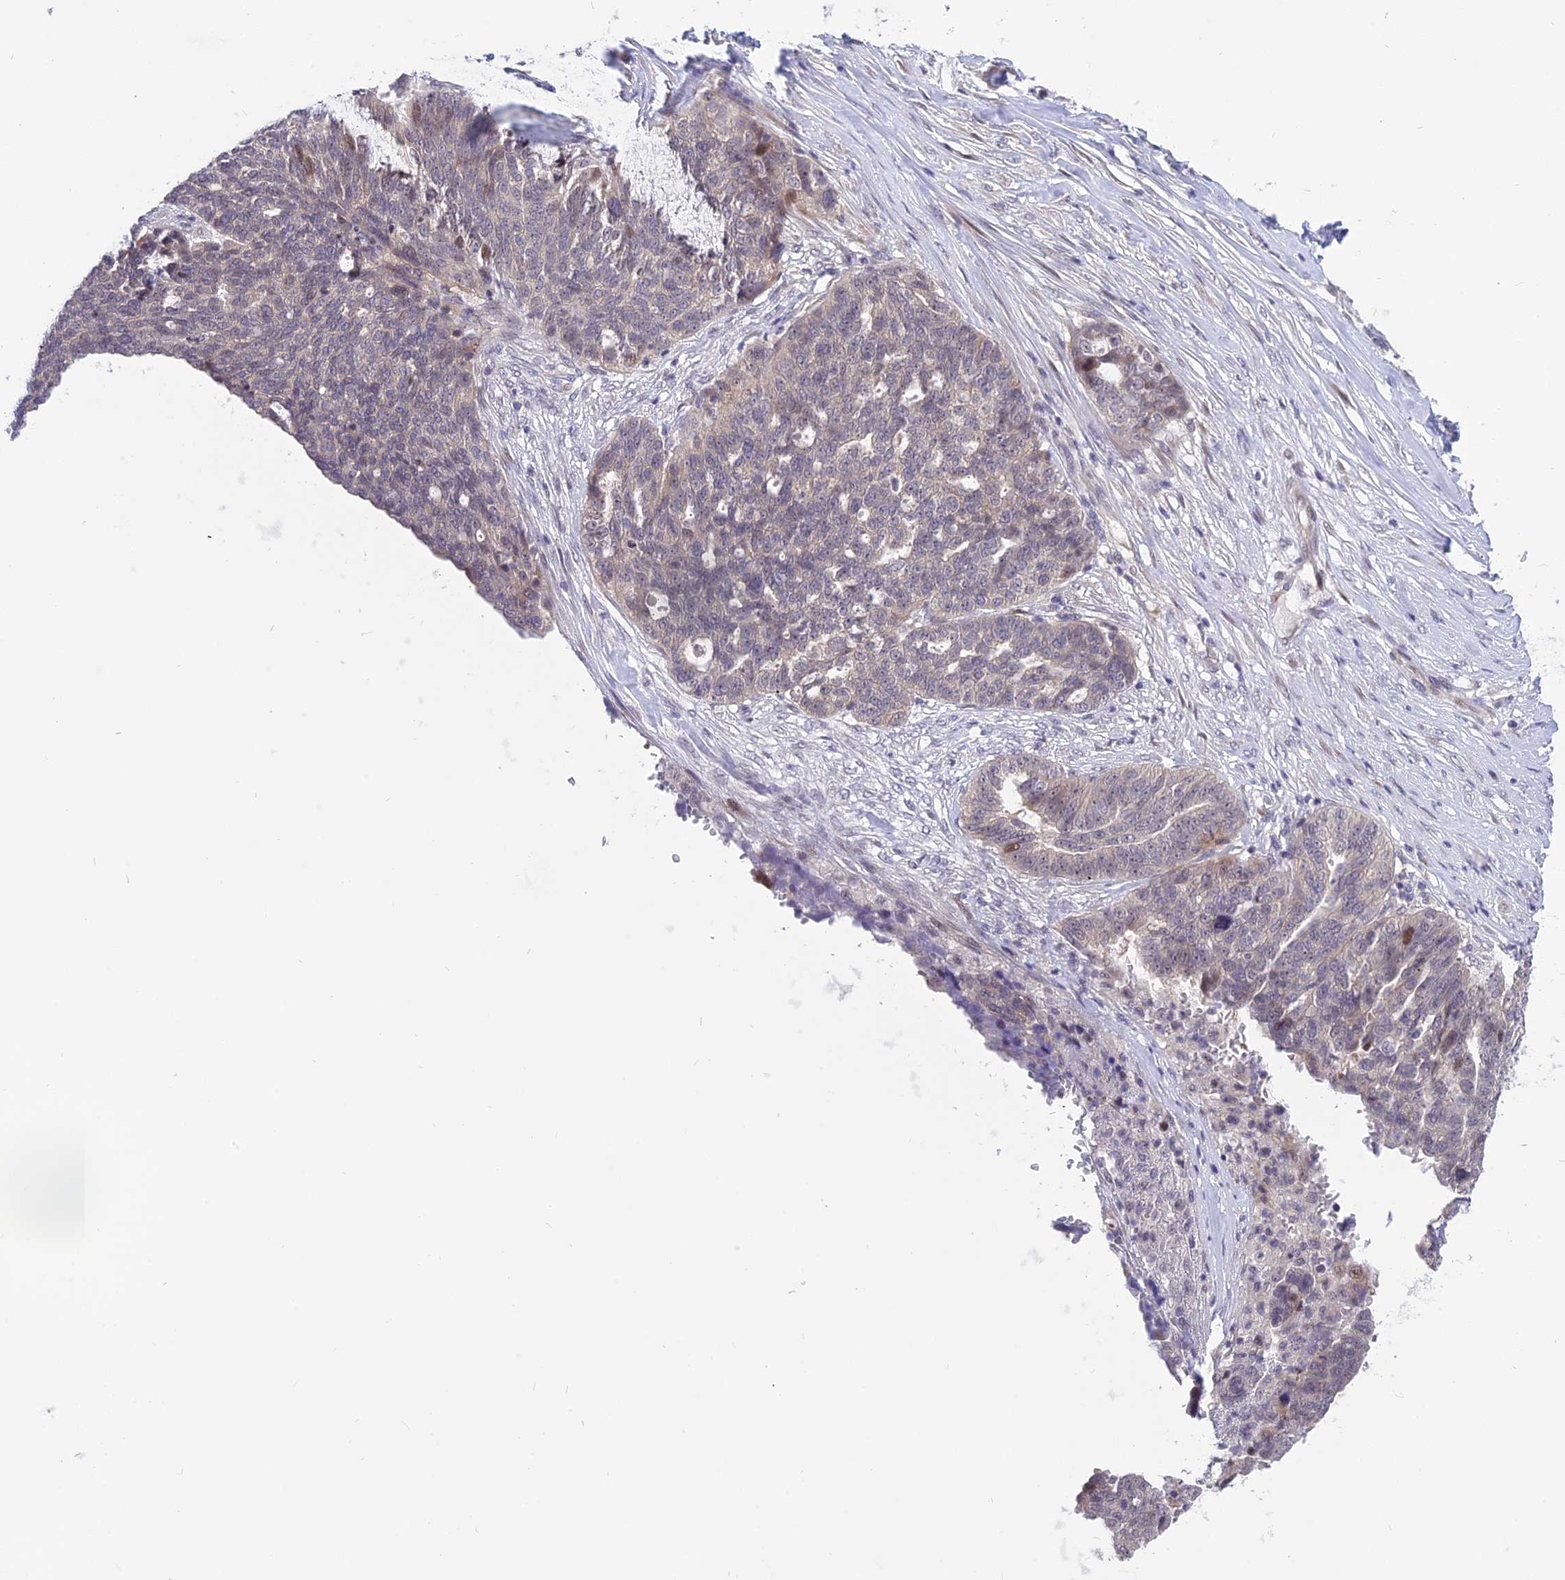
{"staining": {"intensity": "weak", "quantity": "<25%", "location": "nuclear"}, "tissue": "ovarian cancer", "cell_type": "Tumor cells", "image_type": "cancer", "snomed": [{"axis": "morphology", "description": "Cystadenocarcinoma, serous, NOS"}, {"axis": "topography", "description": "Ovary"}], "caption": "IHC micrograph of neoplastic tissue: human ovarian serous cystadenocarcinoma stained with DAB displays no significant protein positivity in tumor cells. (DAB IHC, high magnification).", "gene": "ZNF837", "patient": {"sex": "female", "age": 59}}